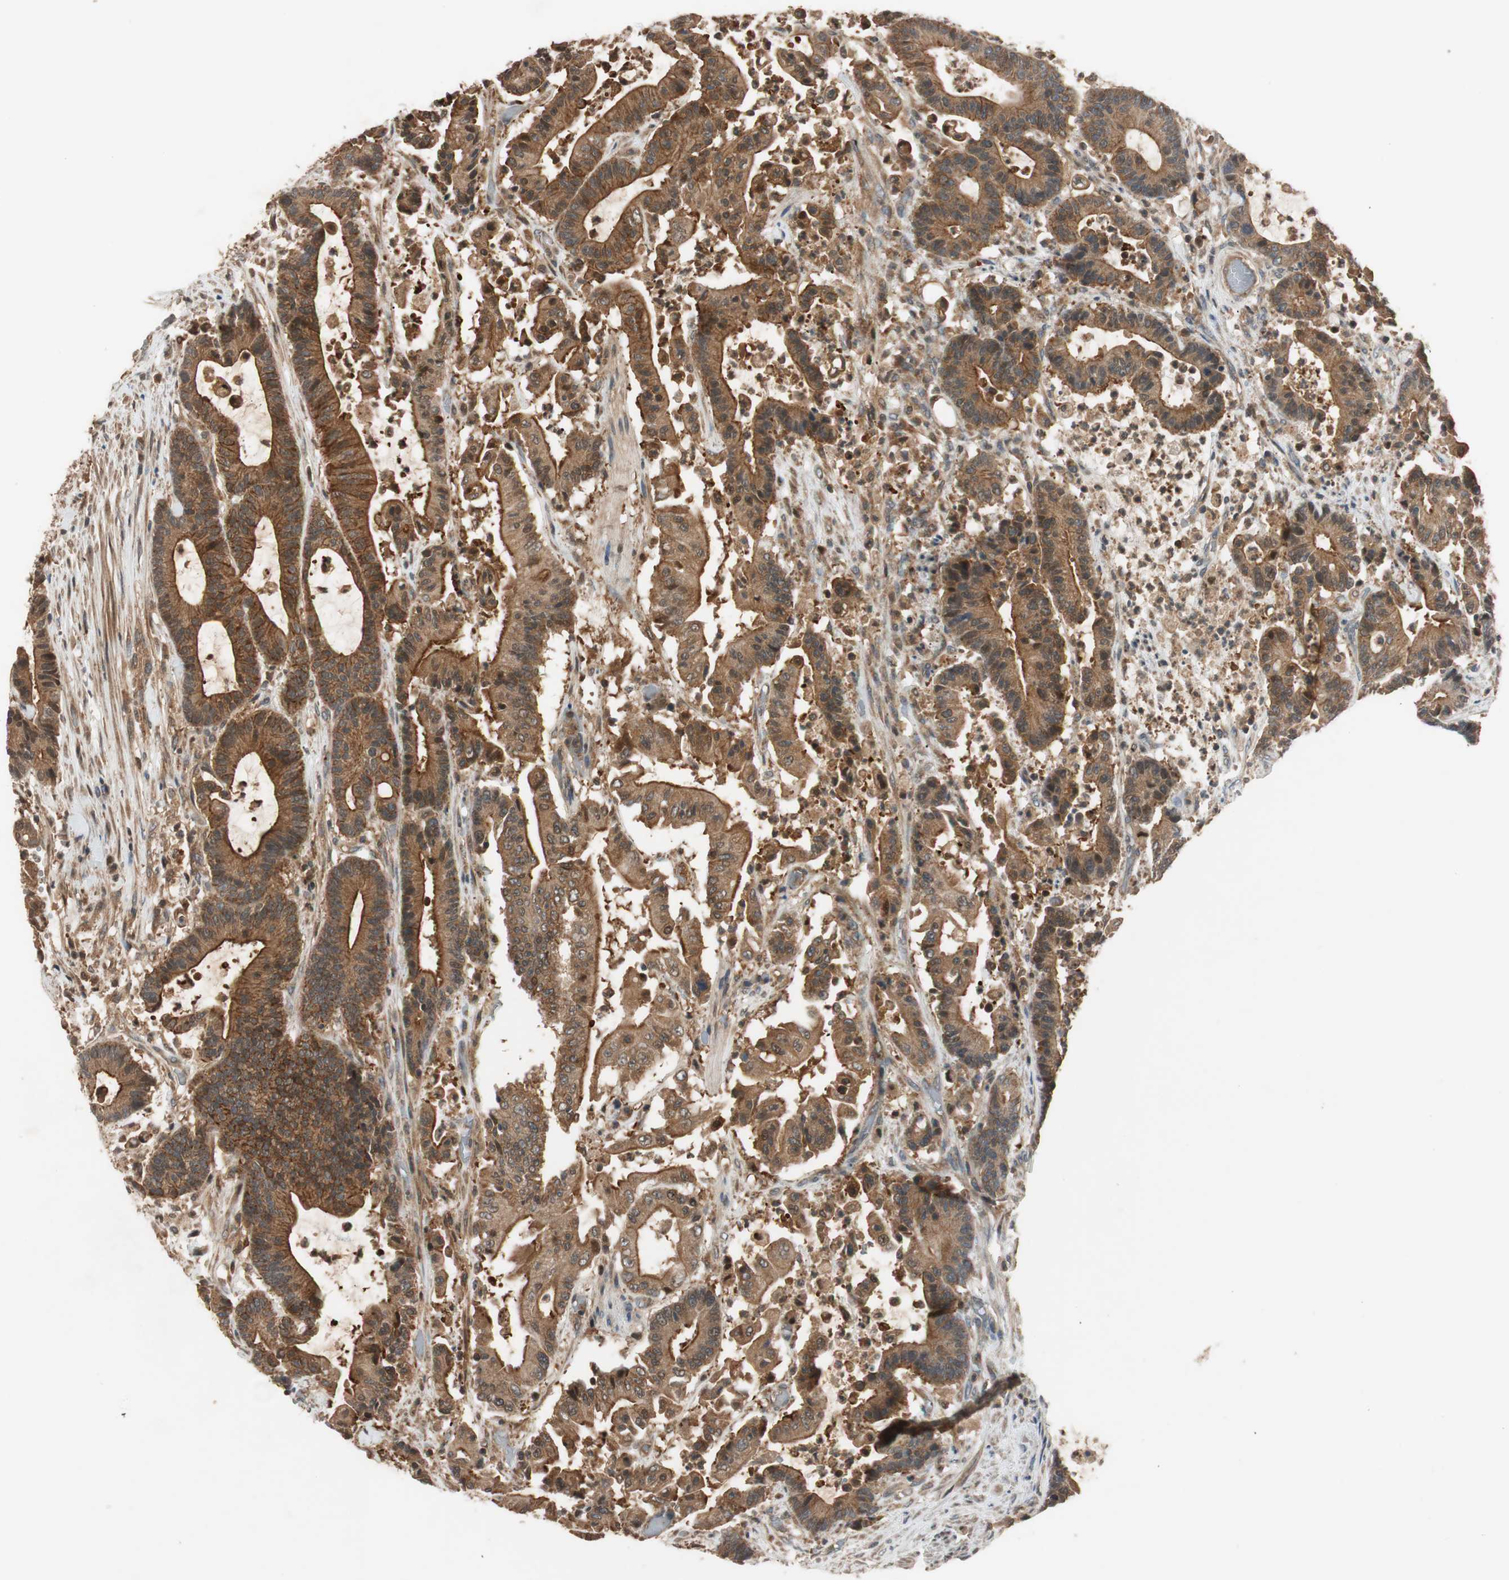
{"staining": {"intensity": "moderate", "quantity": ">75%", "location": "cytoplasmic/membranous"}, "tissue": "colorectal cancer", "cell_type": "Tumor cells", "image_type": "cancer", "snomed": [{"axis": "morphology", "description": "Adenocarcinoma, NOS"}, {"axis": "topography", "description": "Colon"}], "caption": "An image of human colorectal adenocarcinoma stained for a protein demonstrates moderate cytoplasmic/membranous brown staining in tumor cells.", "gene": "EPHA8", "patient": {"sex": "female", "age": 84}}